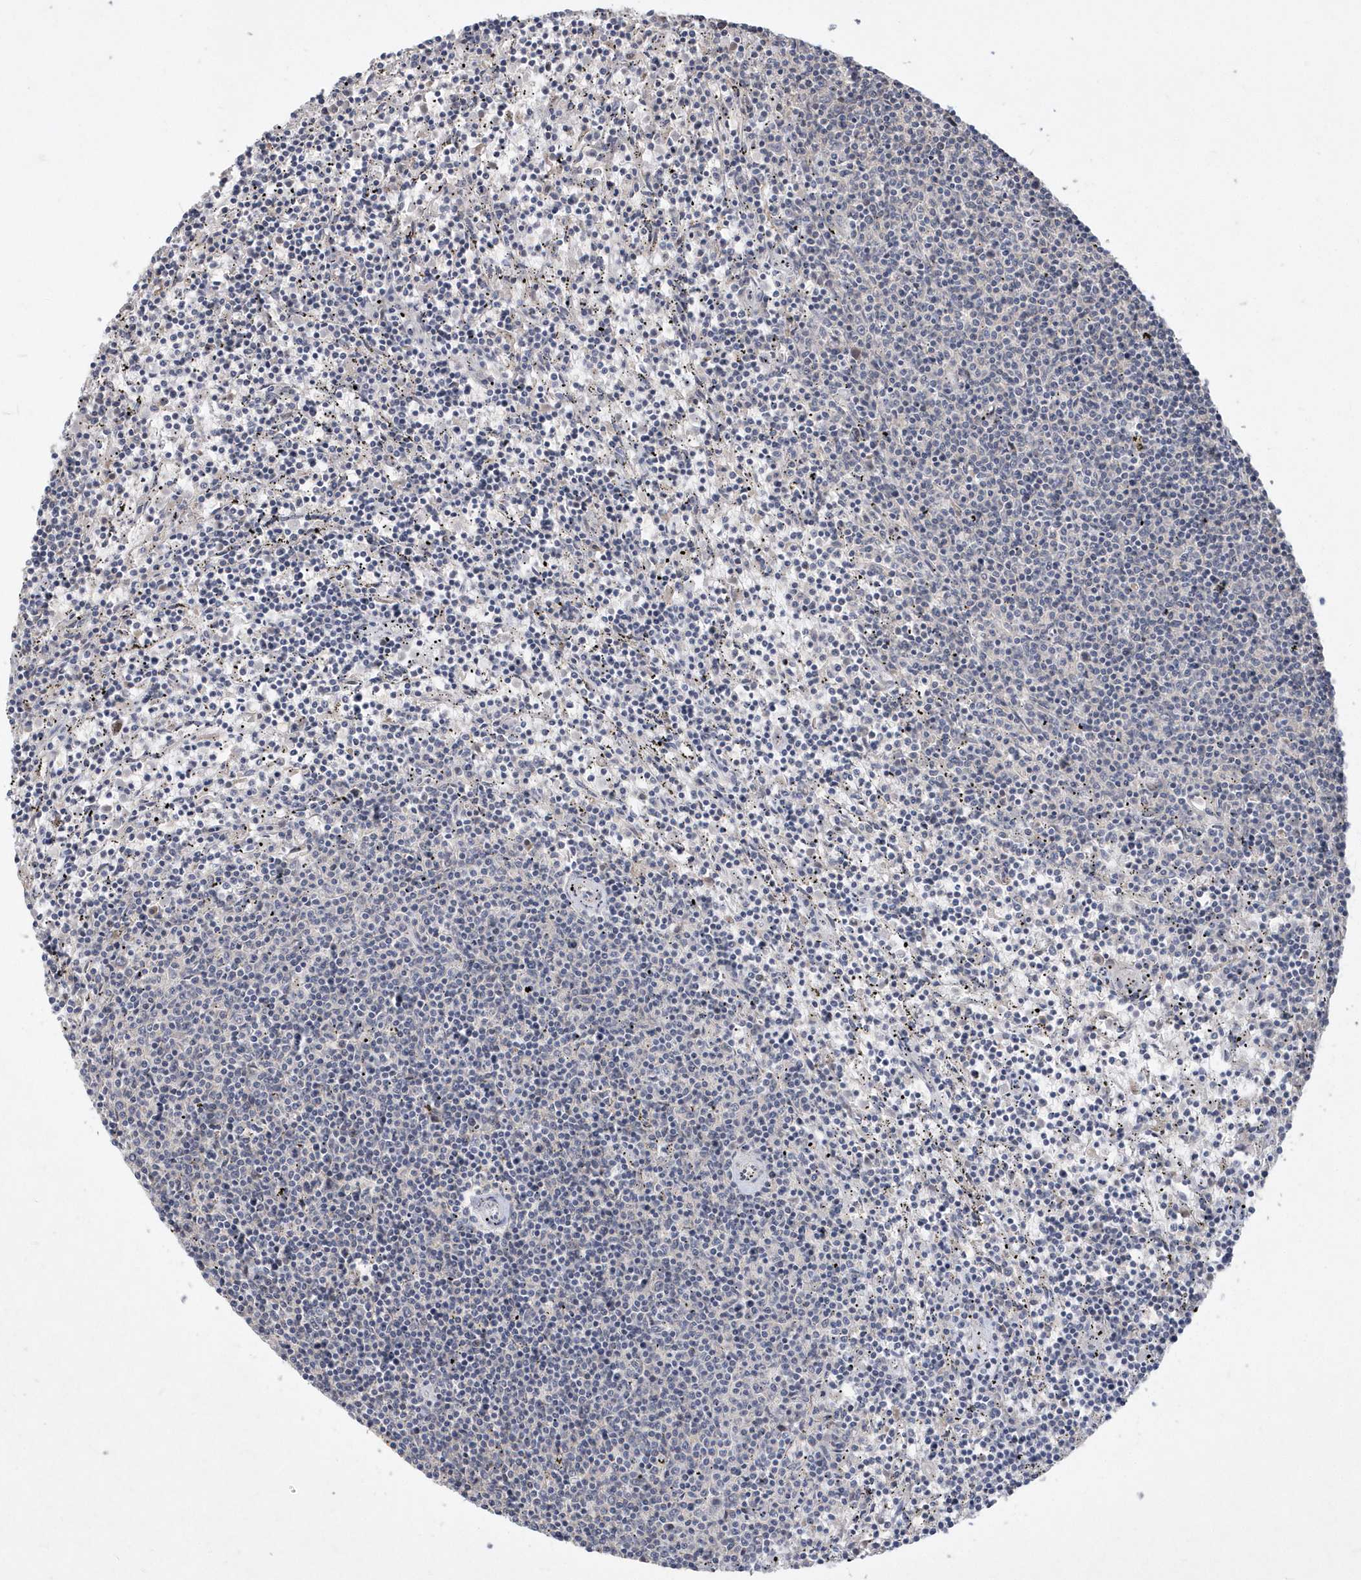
{"staining": {"intensity": "negative", "quantity": "none", "location": "none"}, "tissue": "lymphoma", "cell_type": "Tumor cells", "image_type": "cancer", "snomed": [{"axis": "morphology", "description": "Malignant lymphoma, non-Hodgkin's type, Low grade"}, {"axis": "topography", "description": "Spleen"}], "caption": "Tumor cells are negative for protein expression in human lymphoma.", "gene": "TSPEAR", "patient": {"sex": "female", "age": 50}}